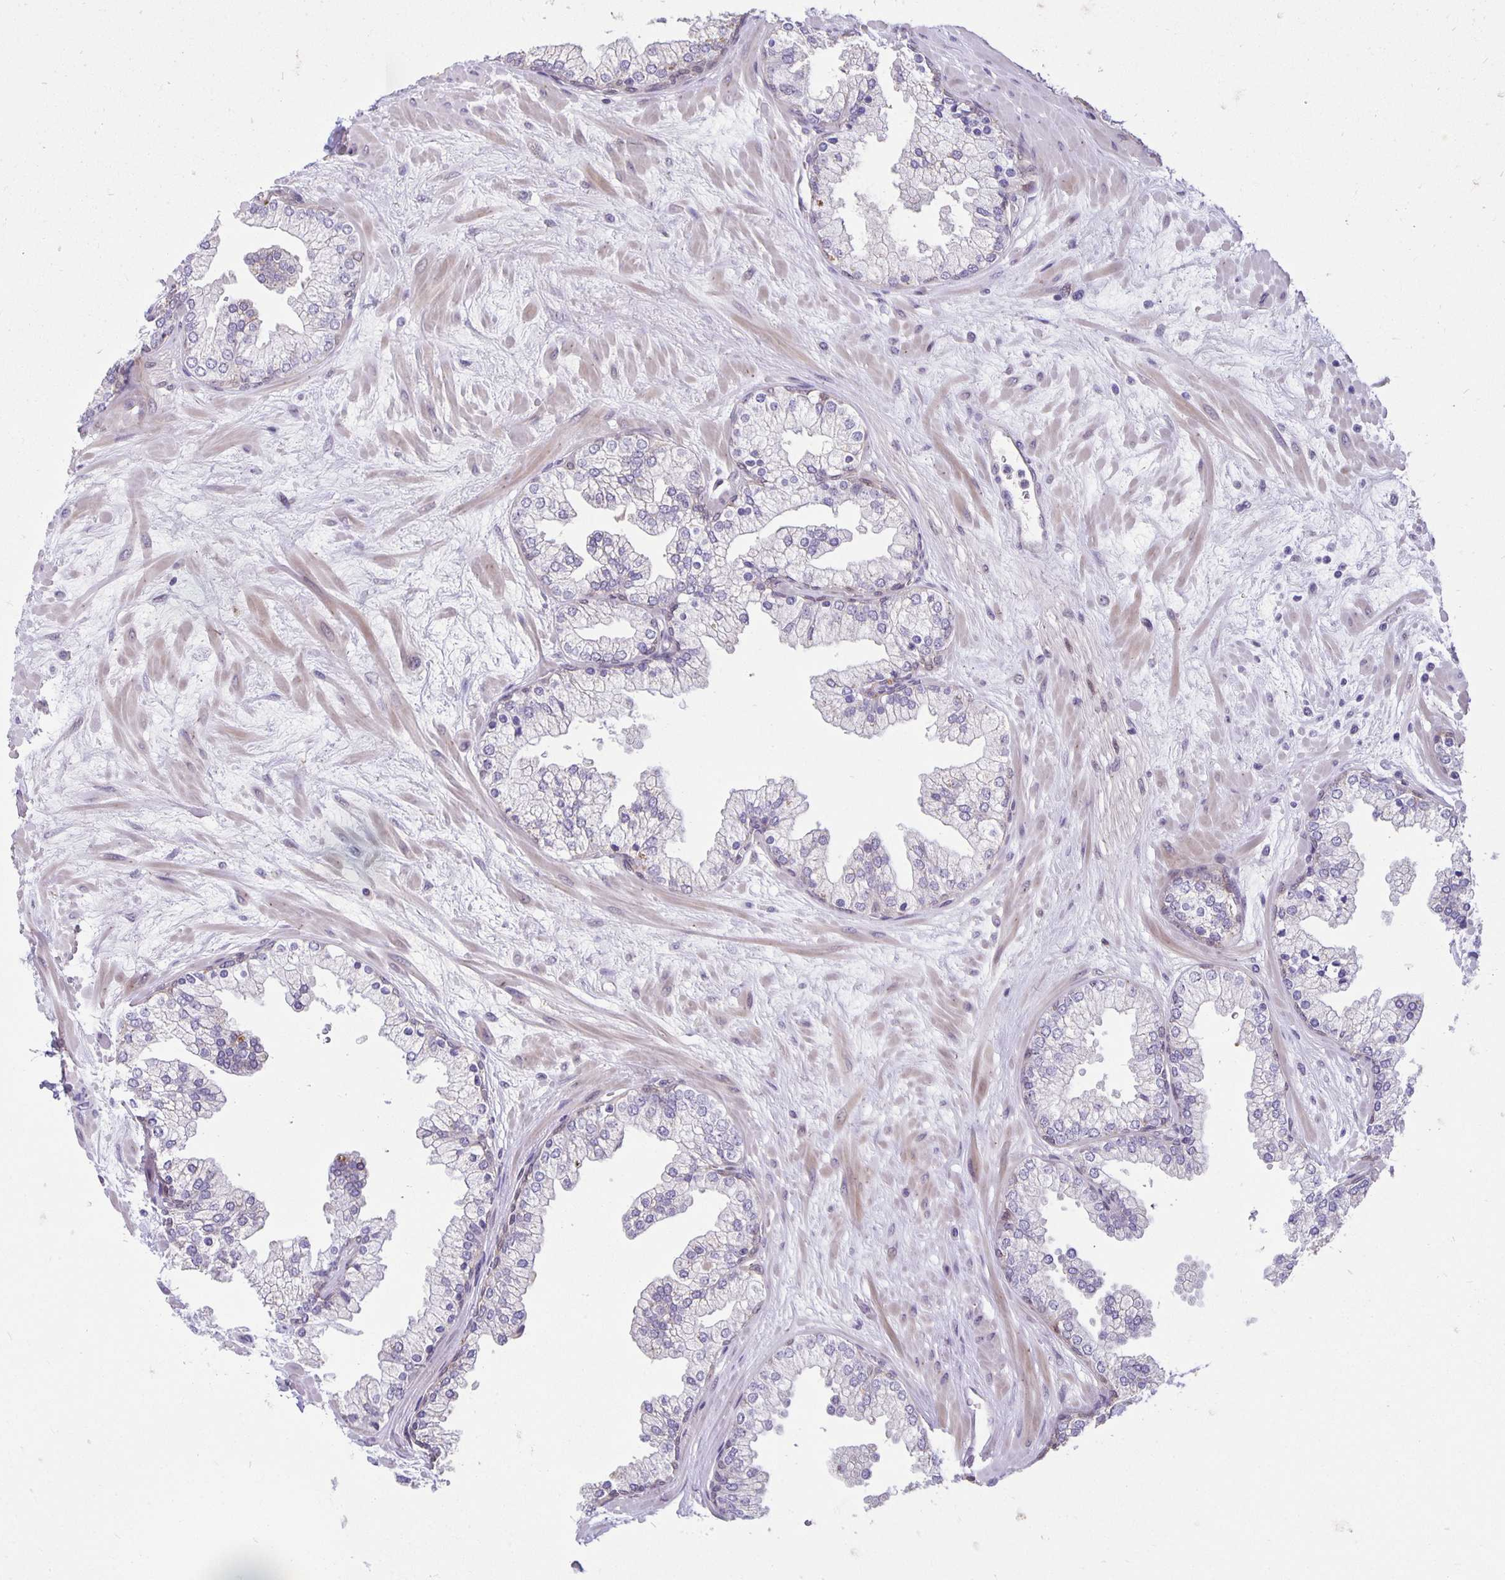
{"staining": {"intensity": "moderate", "quantity": "<25%", "location": "cytoplasmic/membranous"}, "tissue": "prostate", "cell_type": "Glandular cells", "image_type": "normal", "snomed": [{"axis": "morphology", "description": "Normal tissue, NOS"}, {"axis": "topography", "description": "Prostate"}, {"axis": "topography", "description": "Peripheral nerve tissue"}], "caption": "Glandular cells exhibit low levels of moderate cytoplasmic/membranous staining in approximately <25% of cells in unremarkable prostate. Using DAB (brown) and hematoxylin (blue) stains, captured at high magnification using brightfield microscopy.", "gene": "TAX1BP3", "patient": {"sex": "male", "age": 61}}